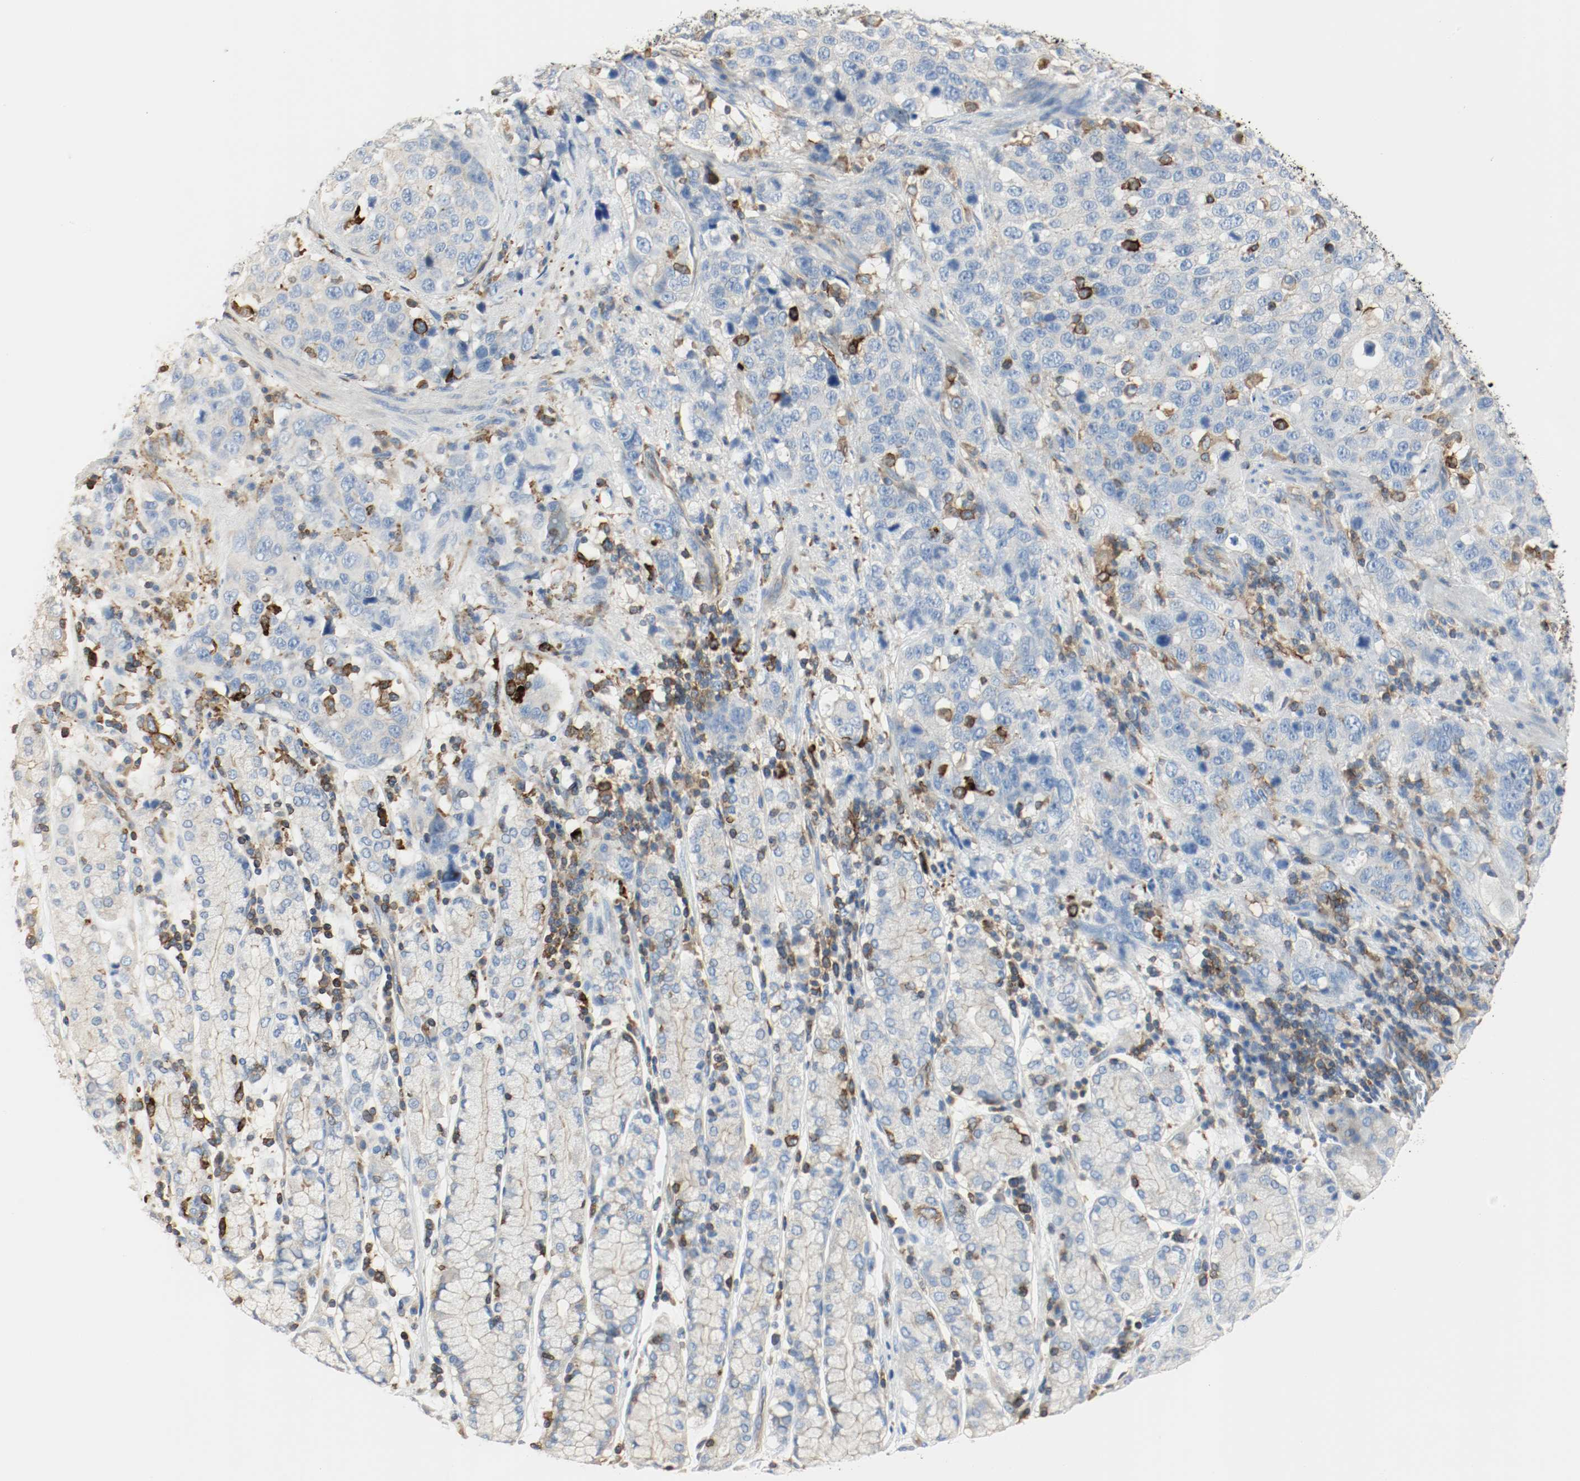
{"staining": {"intensity": "weak", "quantity": "25%-75%", "location": "cytoplasmic/membranous"}, "tissue": "stomach cancer", "cell_type": "Tumor cells", "image_type": "cancer", "snomed": [{"axis": "morphology", "description": "Normal tissue, NOS"}, {"axis": "morphology", "description": "Adenocarcinoma, NOS"}, {"axis": "topography", "description": "Stomach"}], "caption": "This is an image of IHC staining of stomach adenocarcinoma, which shows weak staining in the cytoplasmic/membranous of tumor cells.", "gene": "ARPC1B", "patient": {"sex": "male", "age": 48}}